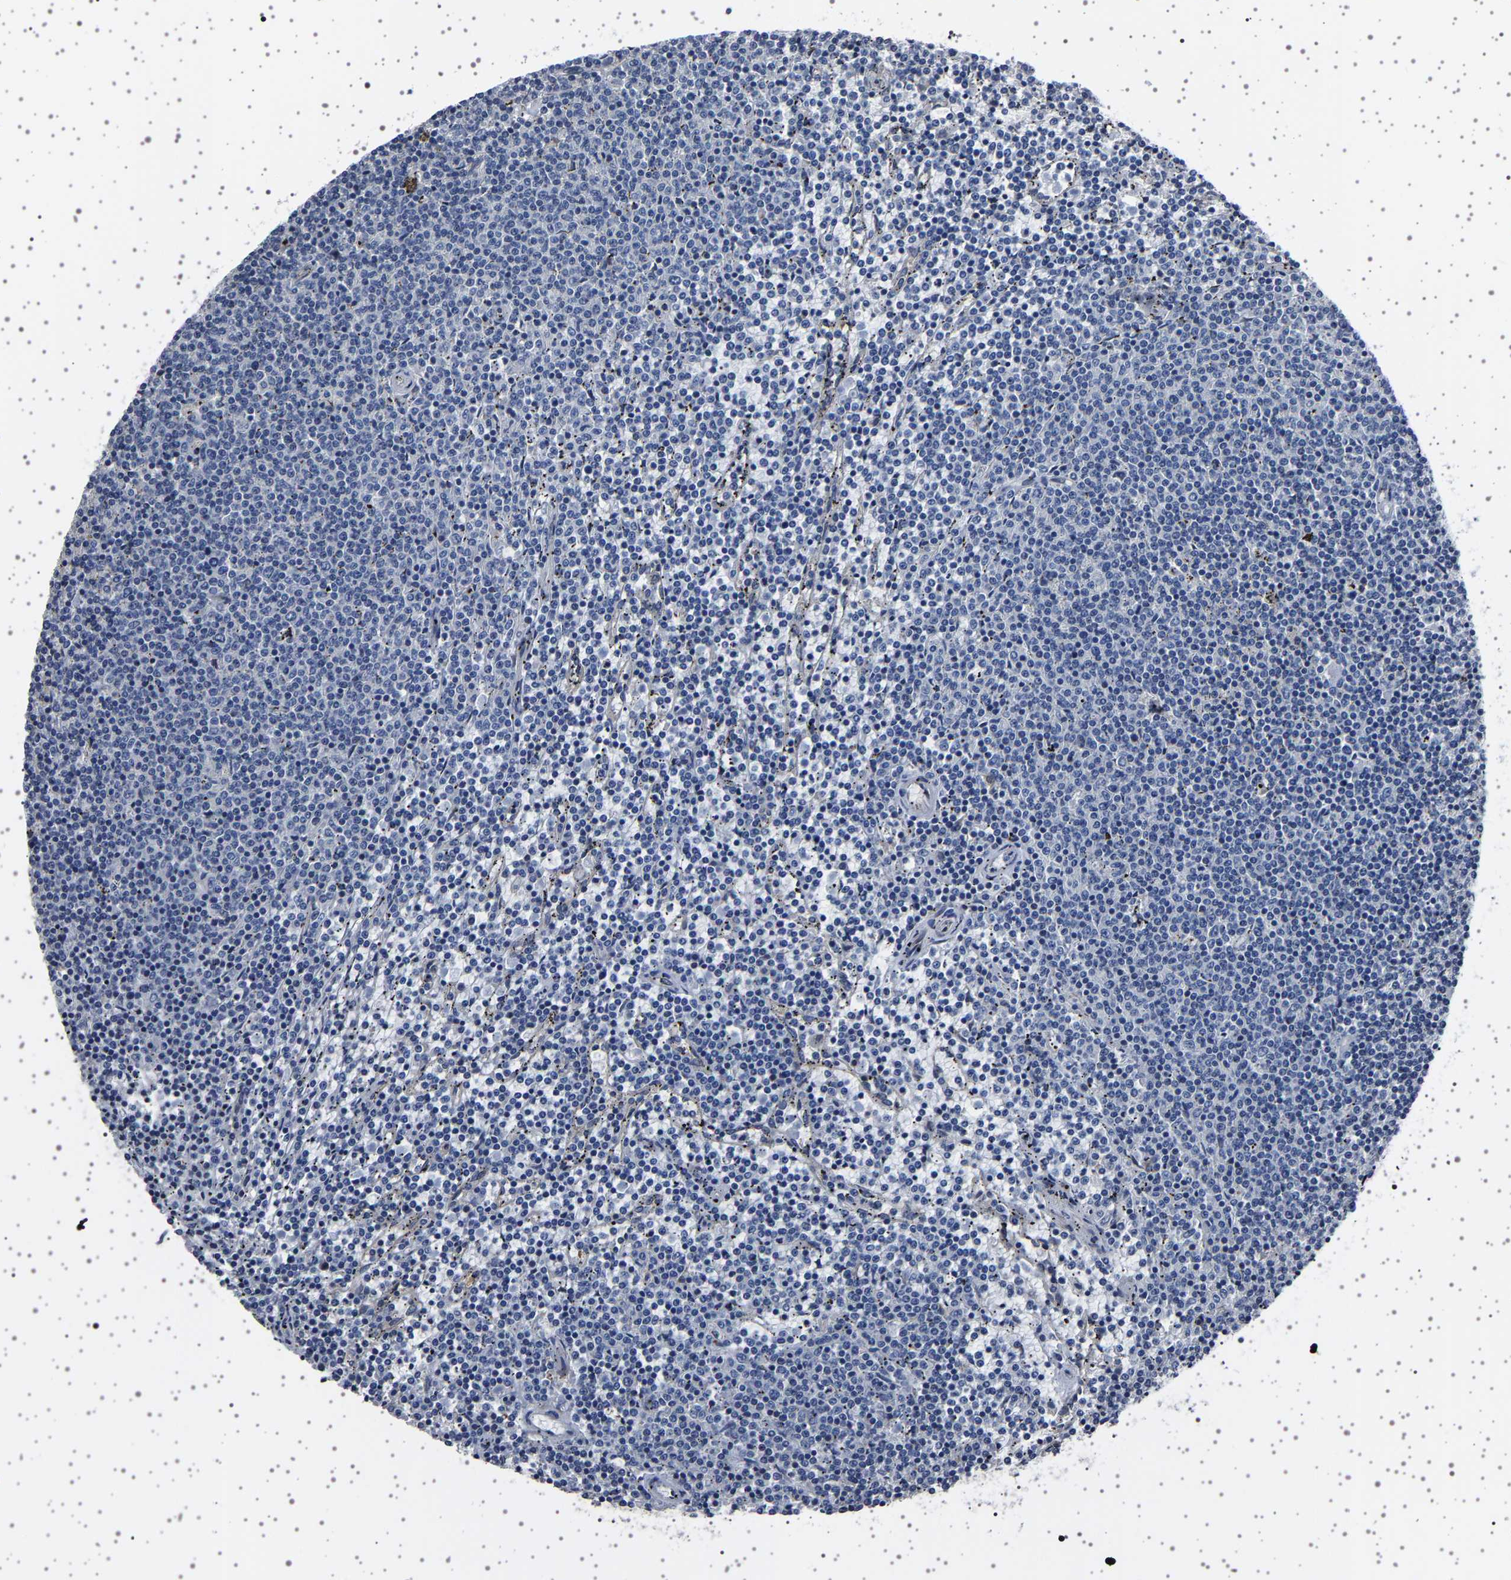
{"staining": {"intensity": "negative", "quantity": "none", "location": "none"}, "tissue": "lymphoma", "cell_type": "Tumor cells", "image_type": "cancer", "snomed": [{"axis": "morphology", "description": "Malignant lymphoma, non-Hodgkin's type, Low grade"}, {"axis": "topography", "description": "Spleen"}], "caption": "There is no significant staining in tumor cells of malignant lymphoma, non-Hodgkin's type (low-grade). The staining was performed using DAB to visualize the protein expression in brown, while the nuclei were stained in blue with hematoxylin (Magnification: 20x).", "gene": "IL10RB", "patient": {"sex": "female", "age": 50}}